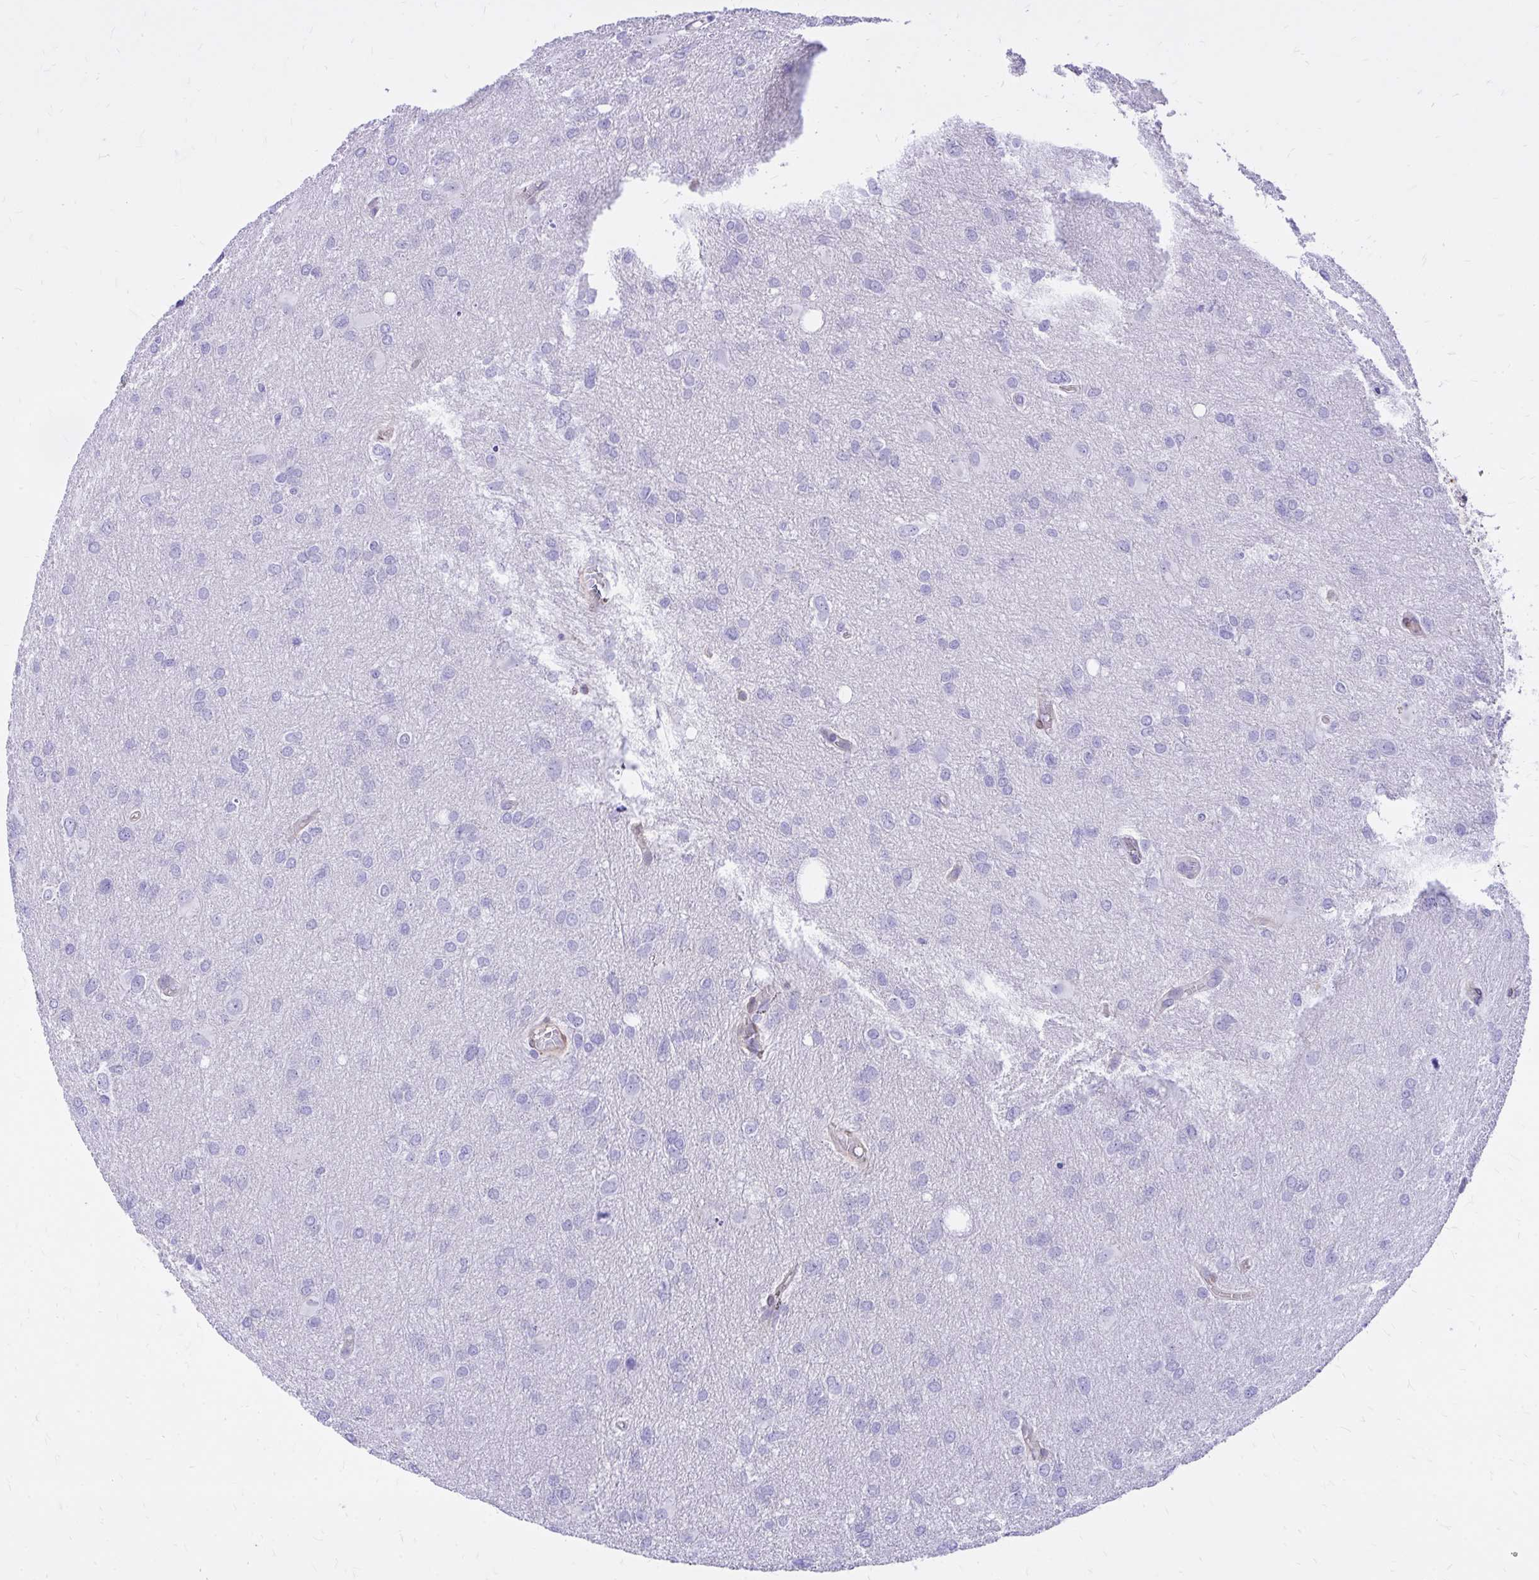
{"staining": {"intensity": "negative", "quantity": "none", "location": "none"}, "tissue": "glioma", "cell_type": "Tumor cells", "image_type": "cancer", "snomed": [{"axis": "morphology", "description": "Glioma, malignant, High grade"}, {"axis": "topography", "description": "Brain"}], "caption": "This is an immunohistochemistry (IHC) micrograph of human glioma. There is no staining in tumor cells.", "gene": "ADAMTSL1", "patient": {"sex": "male", "age": 53}}